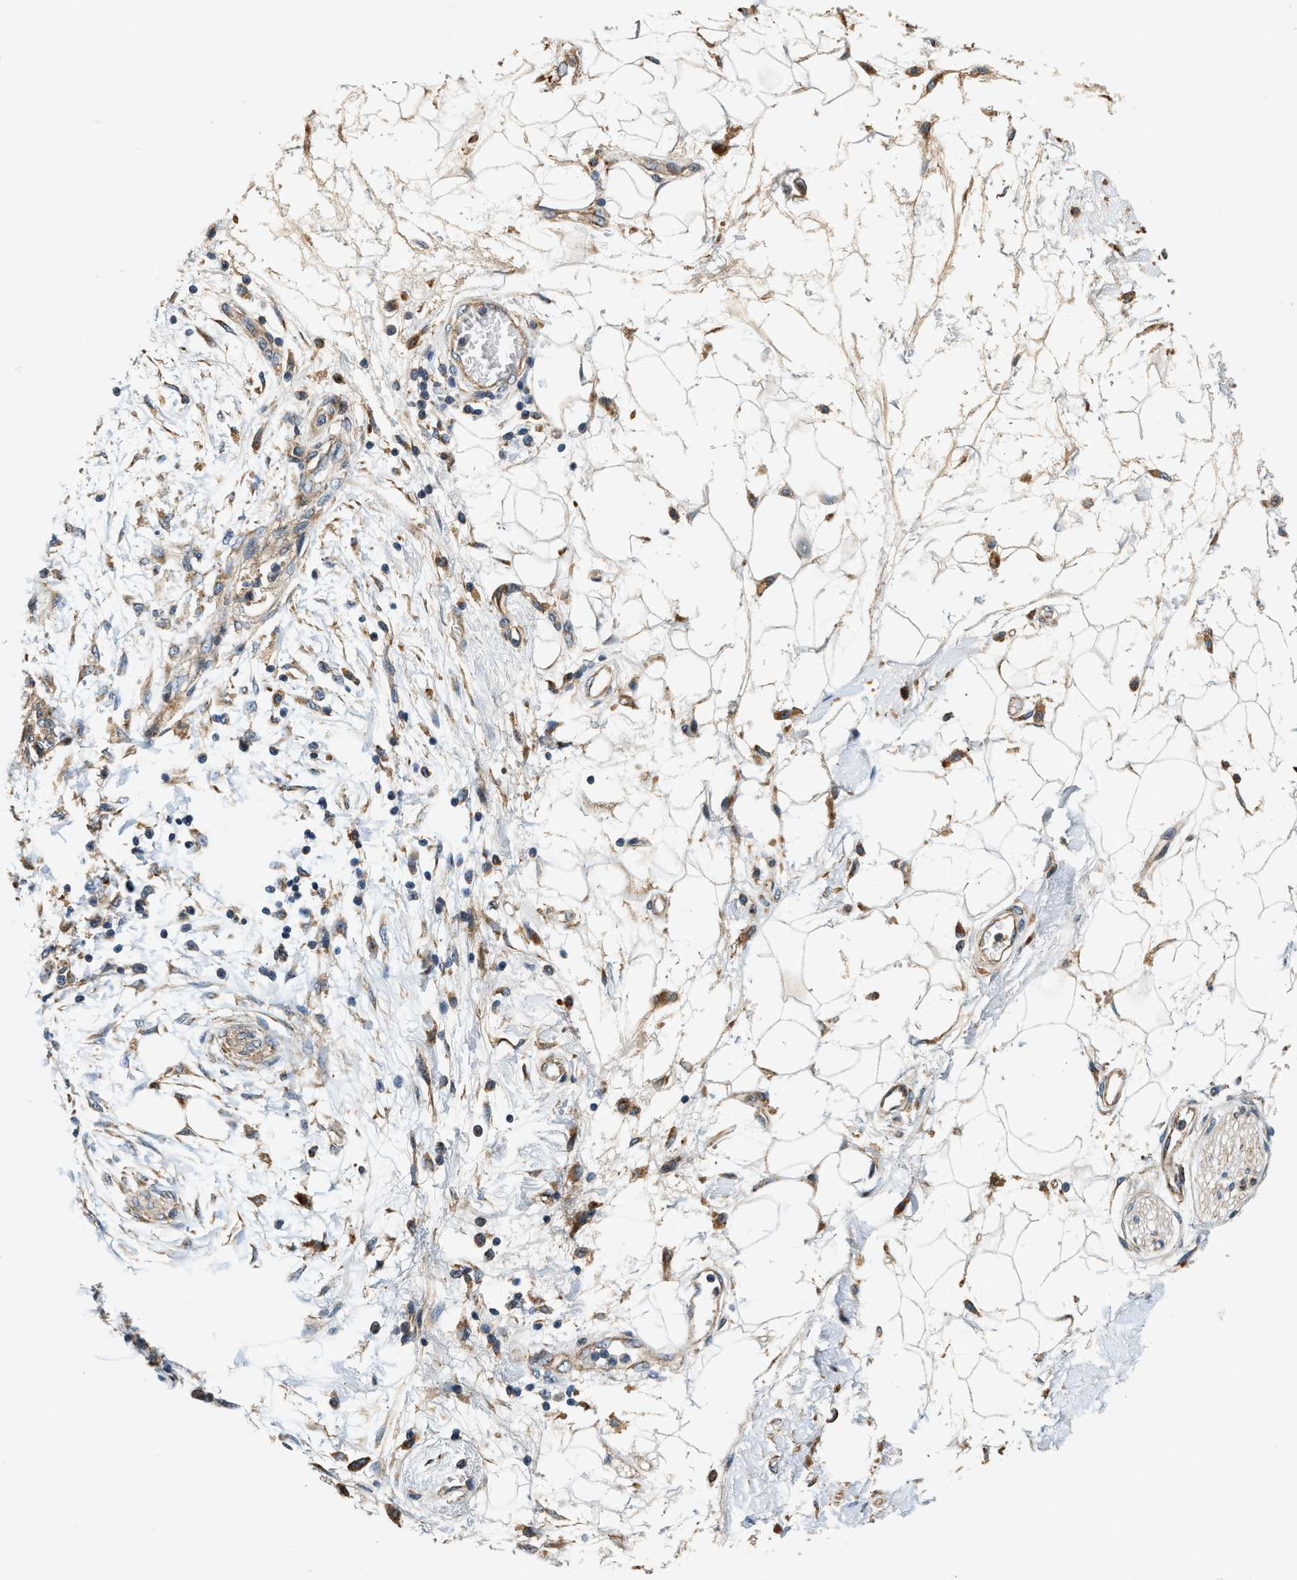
{"staining": {"intensity": "weak", "quantity": "25%-75%", "location": "cytoplasmic/membranous"}, "tissue": "adipose tissue", "cell_type": "Adipocytes", "image_type": "normal", "snomed": [{"axis": "morphology", "description": "Normal tissue, NOS"}, {"axis": "morphology", "description": "Adenocarcinoma, NOS"}, {"axis": "topography", "description": "Duodenum"}, {"axis": "topography", "description": "Peripheral nerve tissue"}], "caption": "The histopathology image reveals a brown stain indicating the presence of a protein in the cytoplasmic/membranous of adipocytes in adipose tissue.", "gene": "DUSP10", "patient": {"sex": "female", "age": 60}}